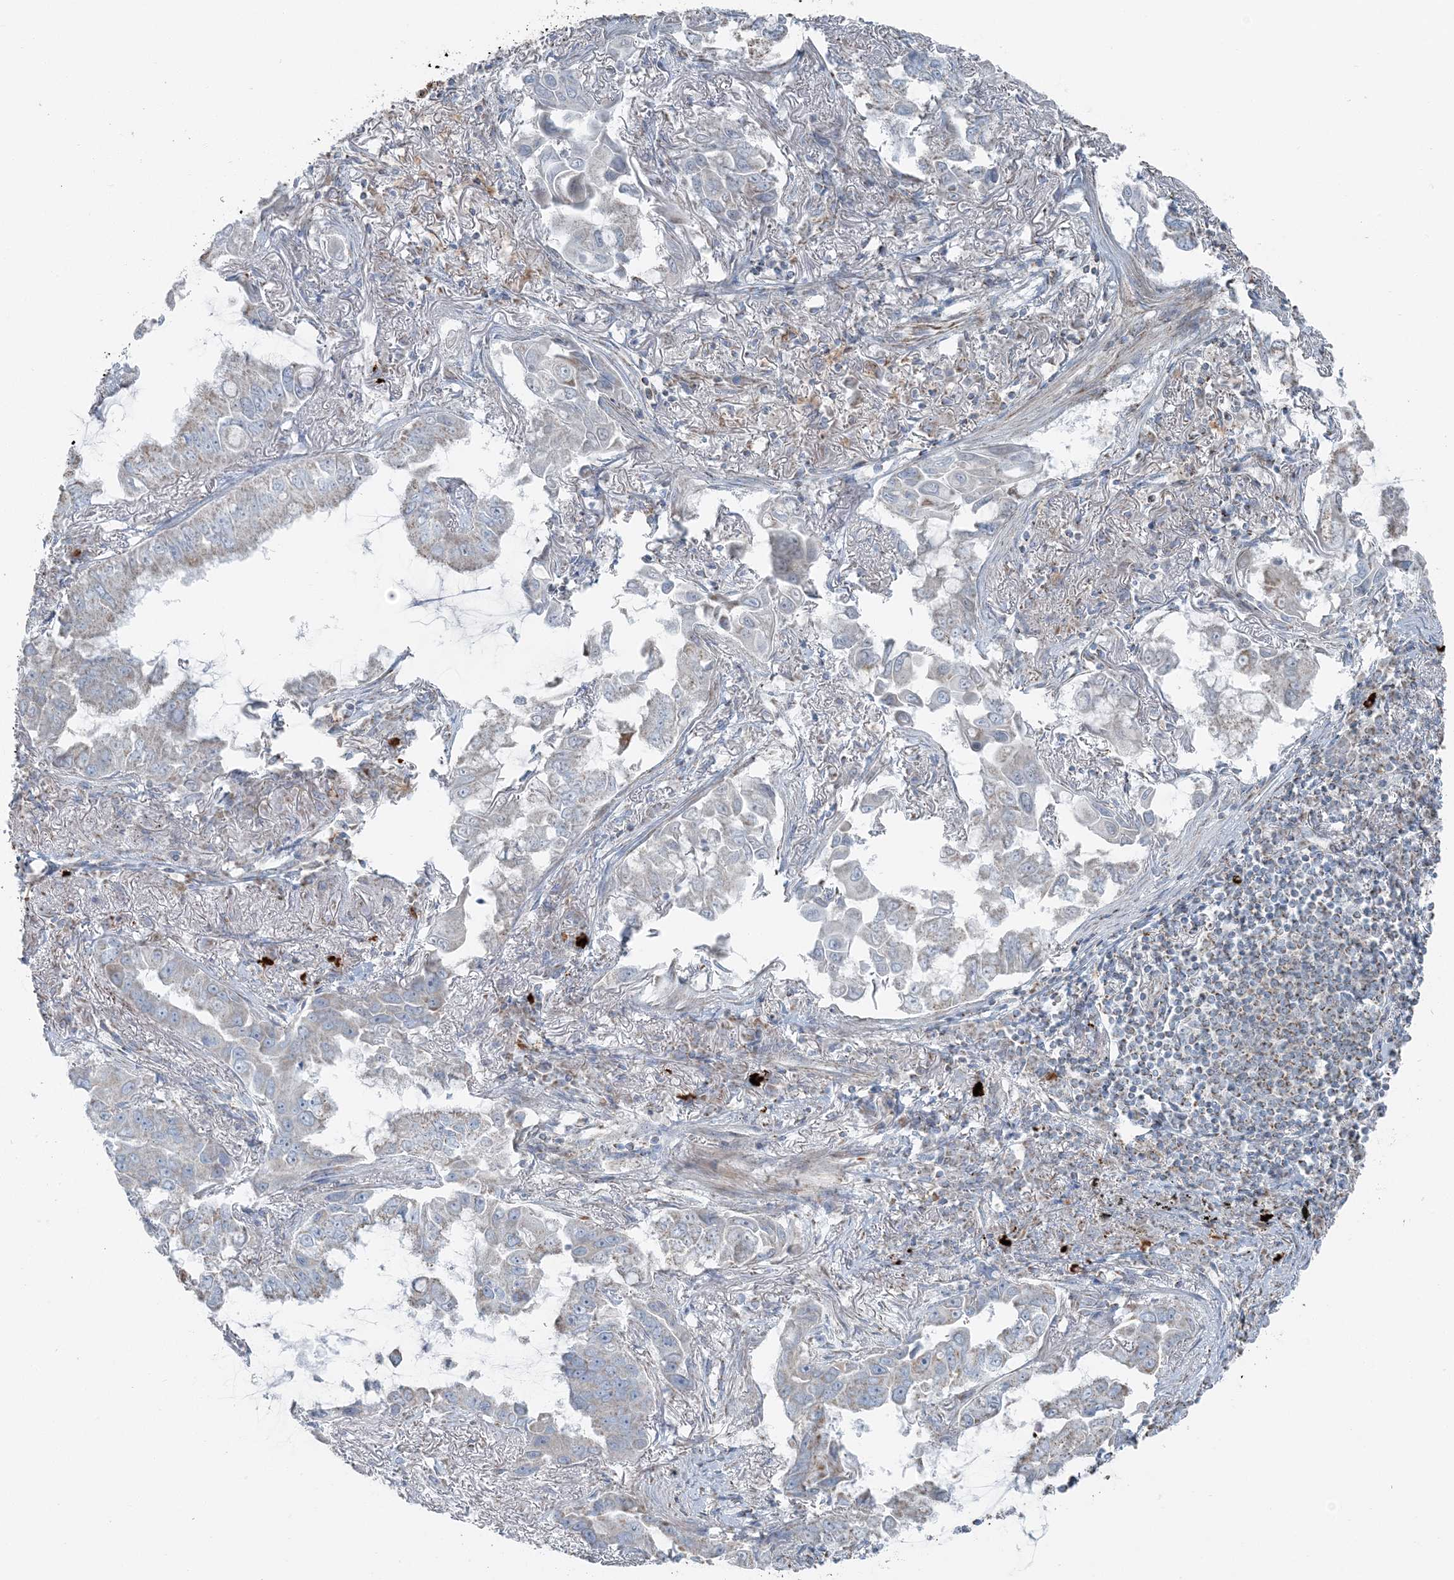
{"staining": {"intensity": "negative", "quantity": "none", "location": "none"}, "tissue": "lung cancer", "cell_type": "Tumor cells", "image_type": "cancer", "snomed": [{"axis": "morphology", "description": "Adenocarcinoma, NOS"}, {"axis": "topography", "description": "Lung"}], "caption": "Immunohistochemistry histopathology image of lung cancer (adenocarcinoma) stained for a protein (brown), which reveals no expression in tumor cells.", "gene": "SLC22A16", "patient": {"sex": "male", "age": 64}}